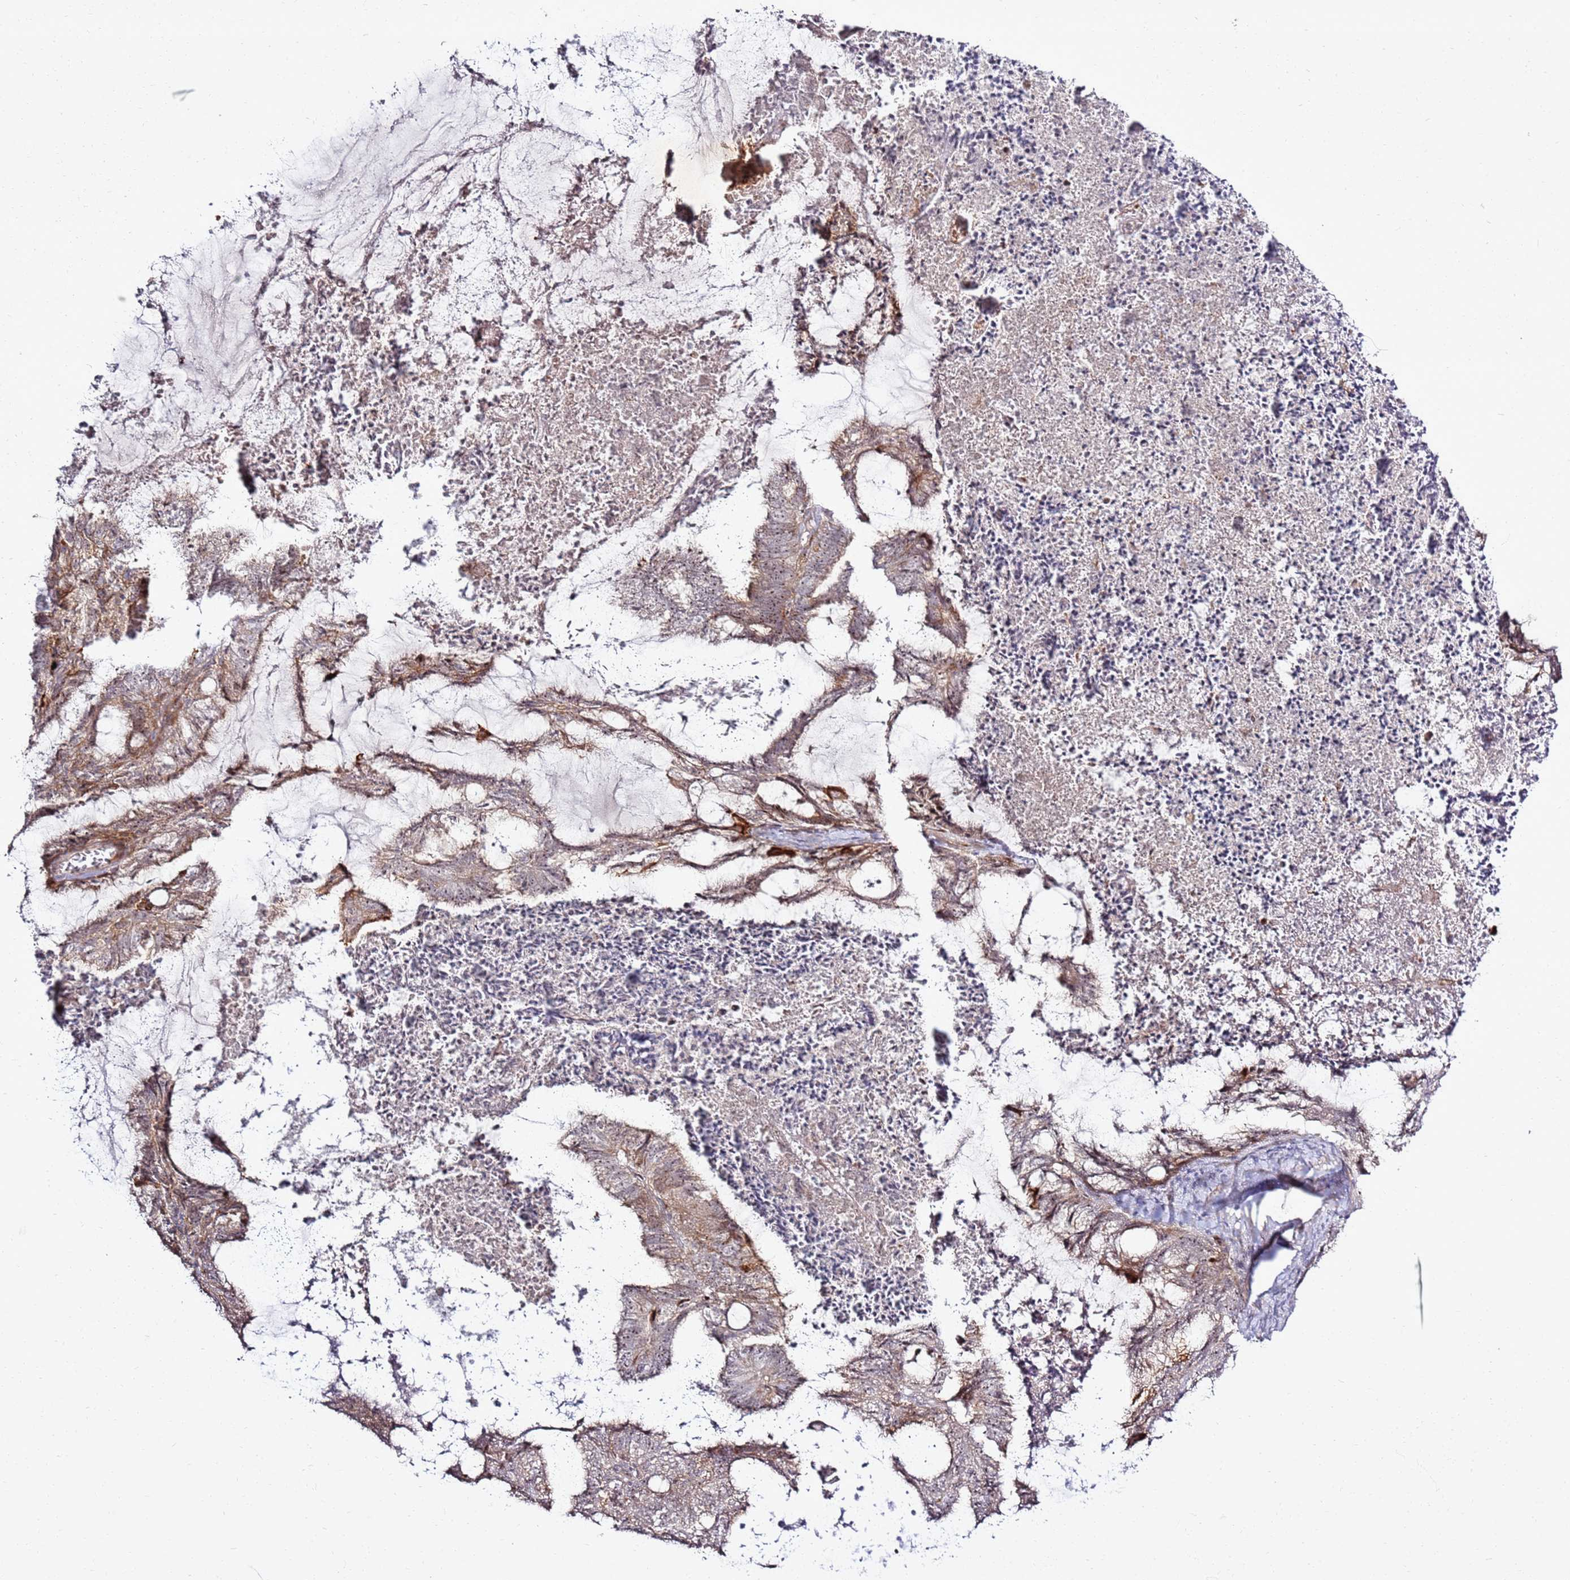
{"staining": {"intensity": "moderate", "quantity": "<25%", "location": "cytoplasmic/membranous,nuclear"}, "tissue": "endometrial cancer", "cell_type": "Tumor cells", "image_type": "cancer", "snomed": [{"axis": "morphology", "description": "Adenocarcinoma, NOS"}, {"axis": "topography", "description": "Endometrium"}], "caption": "IHC of adenocarcinoma (endometrial) exhibits low levels of moderate cytoplasmic/membranous and nuclear positivity in approximately <25% of tumor cells. (Stains: DAB (3,3'-diaminobenzidine) in brown, nuclei in blue, Microscopy: brightfield microscopy at high magnification).", "gene": "CNPY1", "patient": {"sex": "female", "age": 86}}